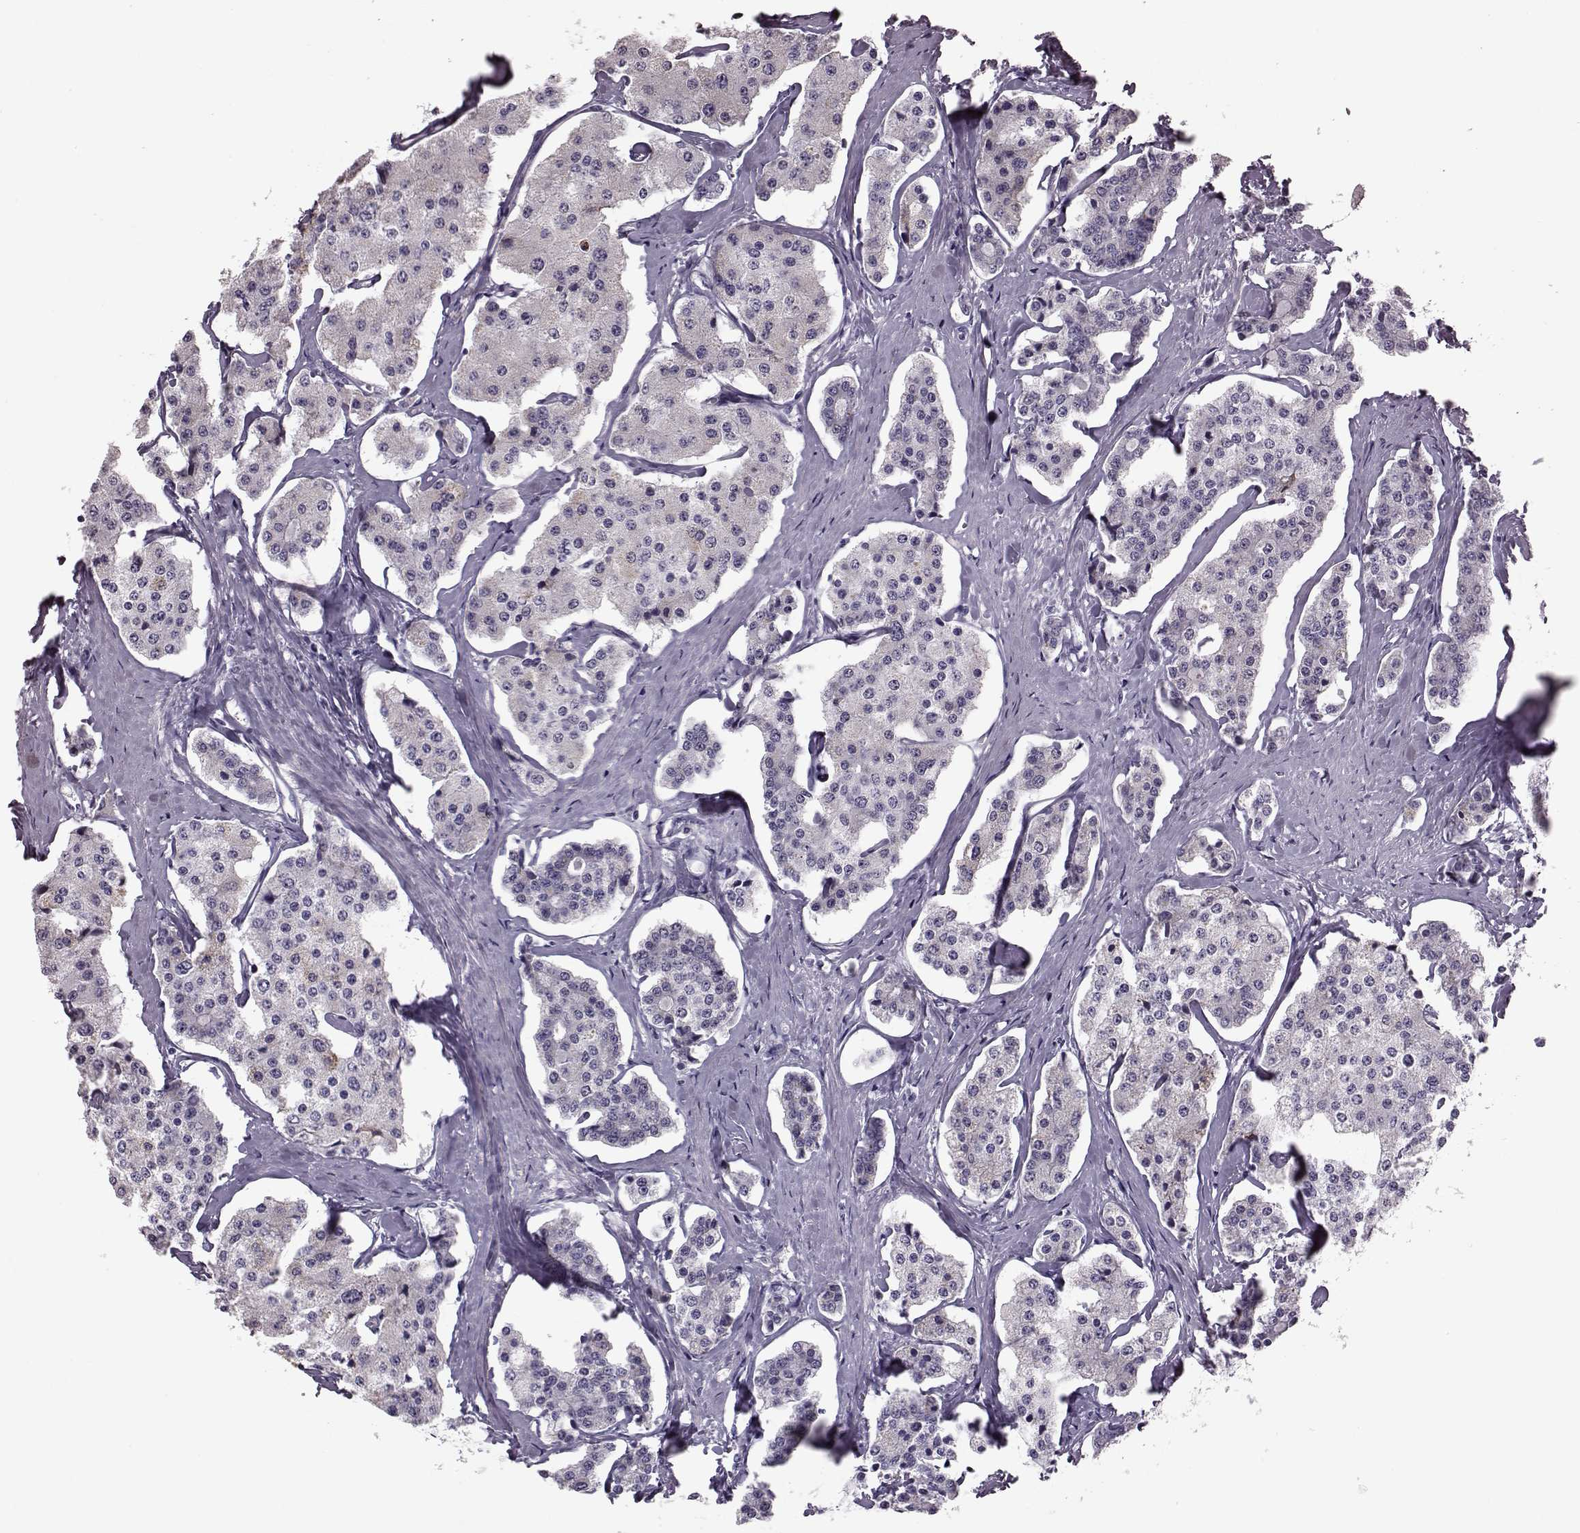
{"staining": {"intensity": "negative", "quantity": "none", "location": "none"}, "tissue": "carcinoid", "cell_type": "Tumor cells", "image_type": "cancer", "snomed": [{"axis": "morphology", "description": "Carcinoid, malignant, NOS"}, {"axis": "topography", "description": "Small intestine"}], "caption": "Carcinoid (malignant) was stained to show a protein in brown. There is no significant expression in tumor cells. The staining is performed using DAB brown chromogen with nuclei counter-stained in using hematoxylin.", "gene": "RIMS2", "patient": {"sex": "female", "age": 65}}